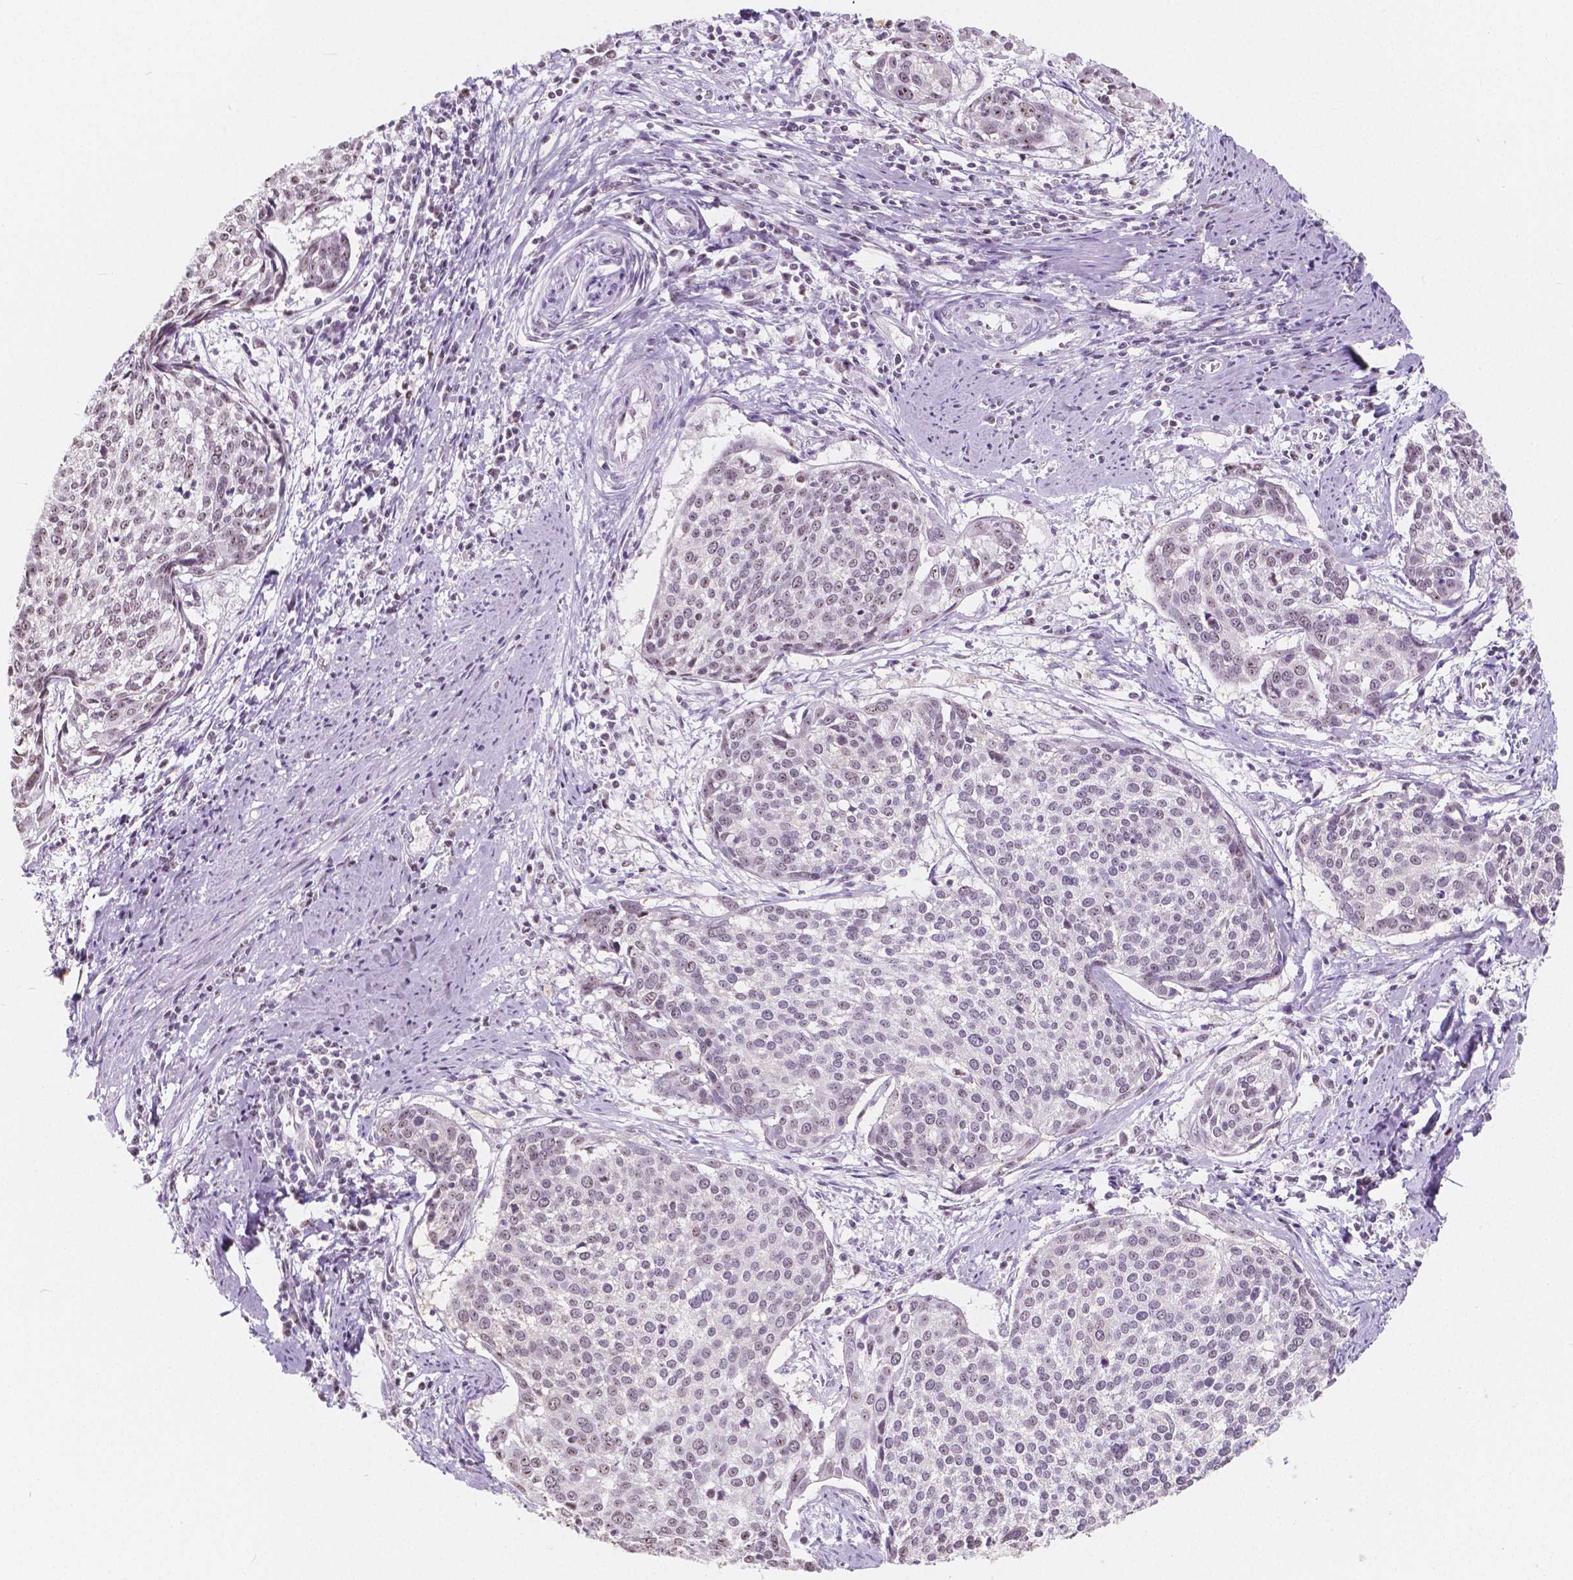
{"staining": {"intensity": "weak", "quantity": "<25%", "location": "nuclear"}, "tissue": "cervical cancer", "cell_type": "Tumor cells", "image_type": "cancer", "snomed": [{"axis": "morphology", "description": "Squamous cell carcinoma, NOS"}, {"axis": "topography", "description": "Cervix"}], "caption": "Immunohistochemical staining of human squamous cell carcinoma (cervical) shows no significant positivity in tumor cells.", "gene": "NOLC1", "patient": {"sex": "female", "age": 39}}